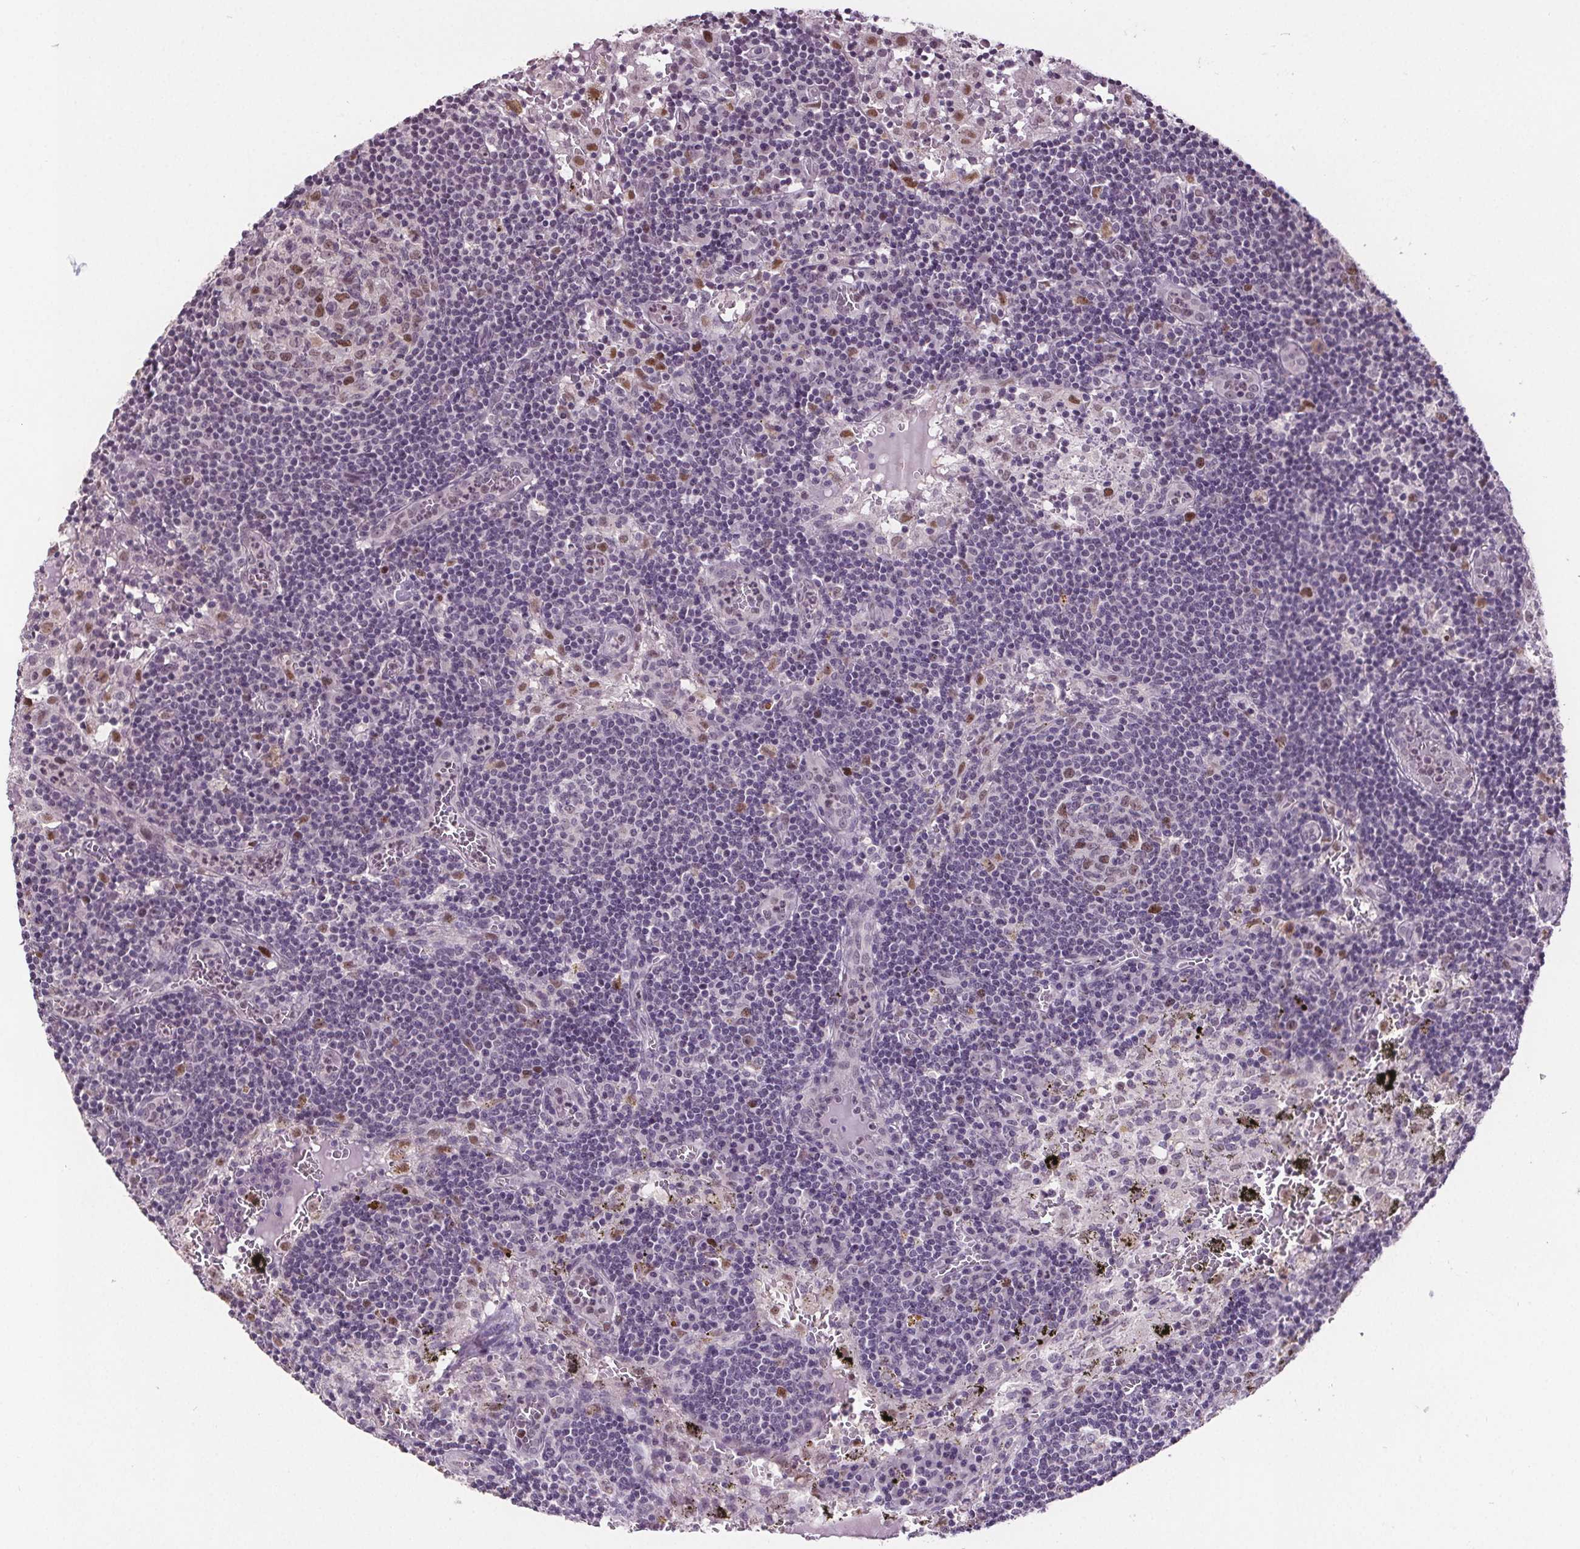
{"staining": {"intensity": "moderate", "quantity": "25%-75%", "location": "nuclear"}, "tissue": "lymph node", "cell_type": "Germinal center cells", "image_type": "normal", "snomed": [{"axis": "morphology", "description": "Normal tissue, NOS"}, {"axis": "topography", "description": "Lymph node"}], "caption": "The micrograph exhibits staining of normal lymph node, revealing moderate nuclear protein staining (brown color) within germinal center cells.", "gene": "CENPF", "patient": {"sex": "male", "age": 62}}